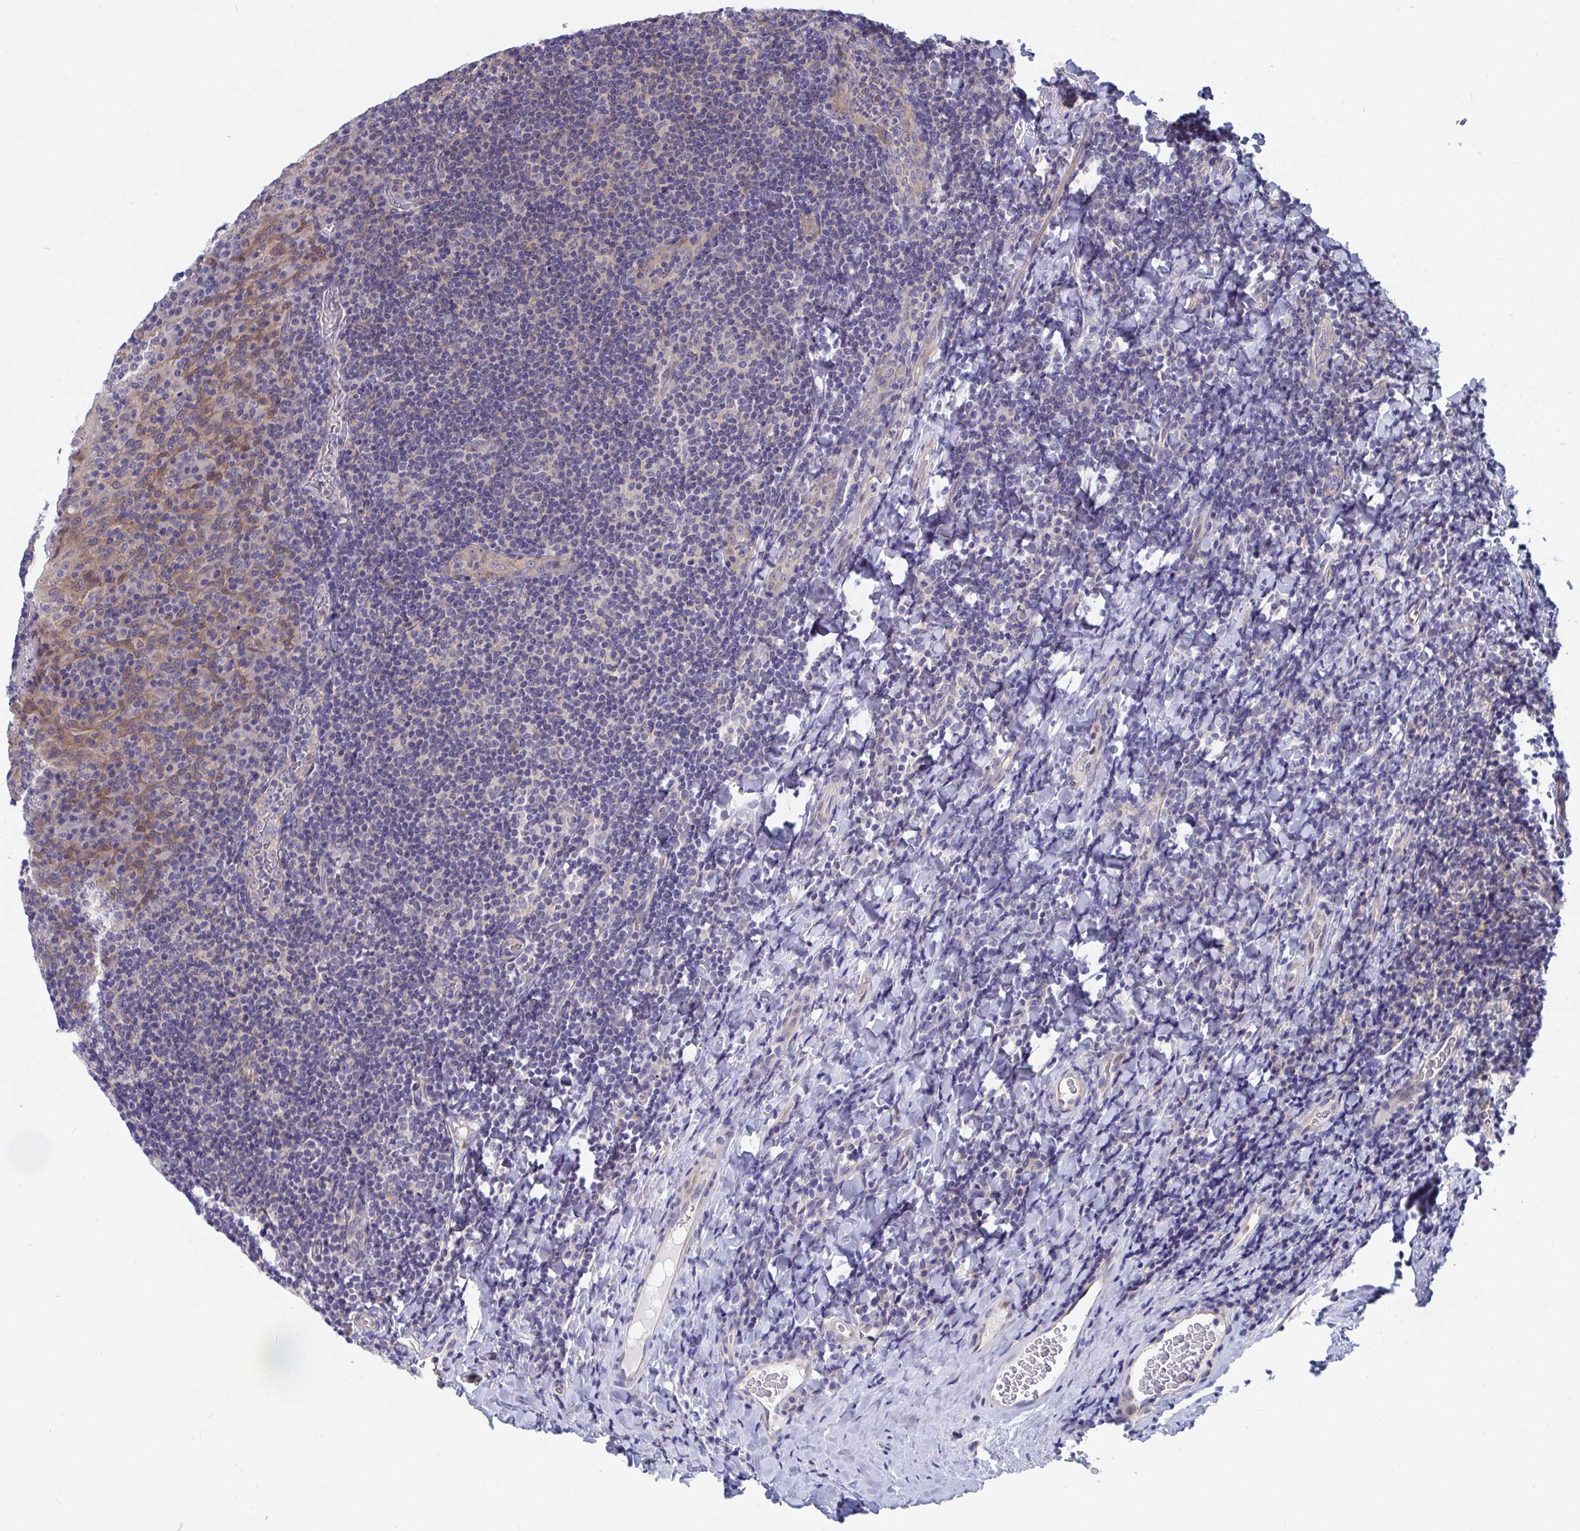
{"staining": {"intensity": "weak", "quantity": "<25%", "location": "cytoplasmic/membranous"}, "tissue": "tonsil", "cell_type": "Germinal center cells", "image_type": "normal", "snomed": [{"axis": "morphology", "description": "Normal tissue, NOS"}, {"axis": "topography", "description": "Tonsil"}], "caption": "DAB (3,3'-diaminobenzidine) immunohistochemical staining of normal tonsil shows no significant staining in germinal center cells. (DAB immunohistochemistry (IHC), high magnification).", "gene": "P2RX3", "patient": {"sex": "male", "age": 17}}